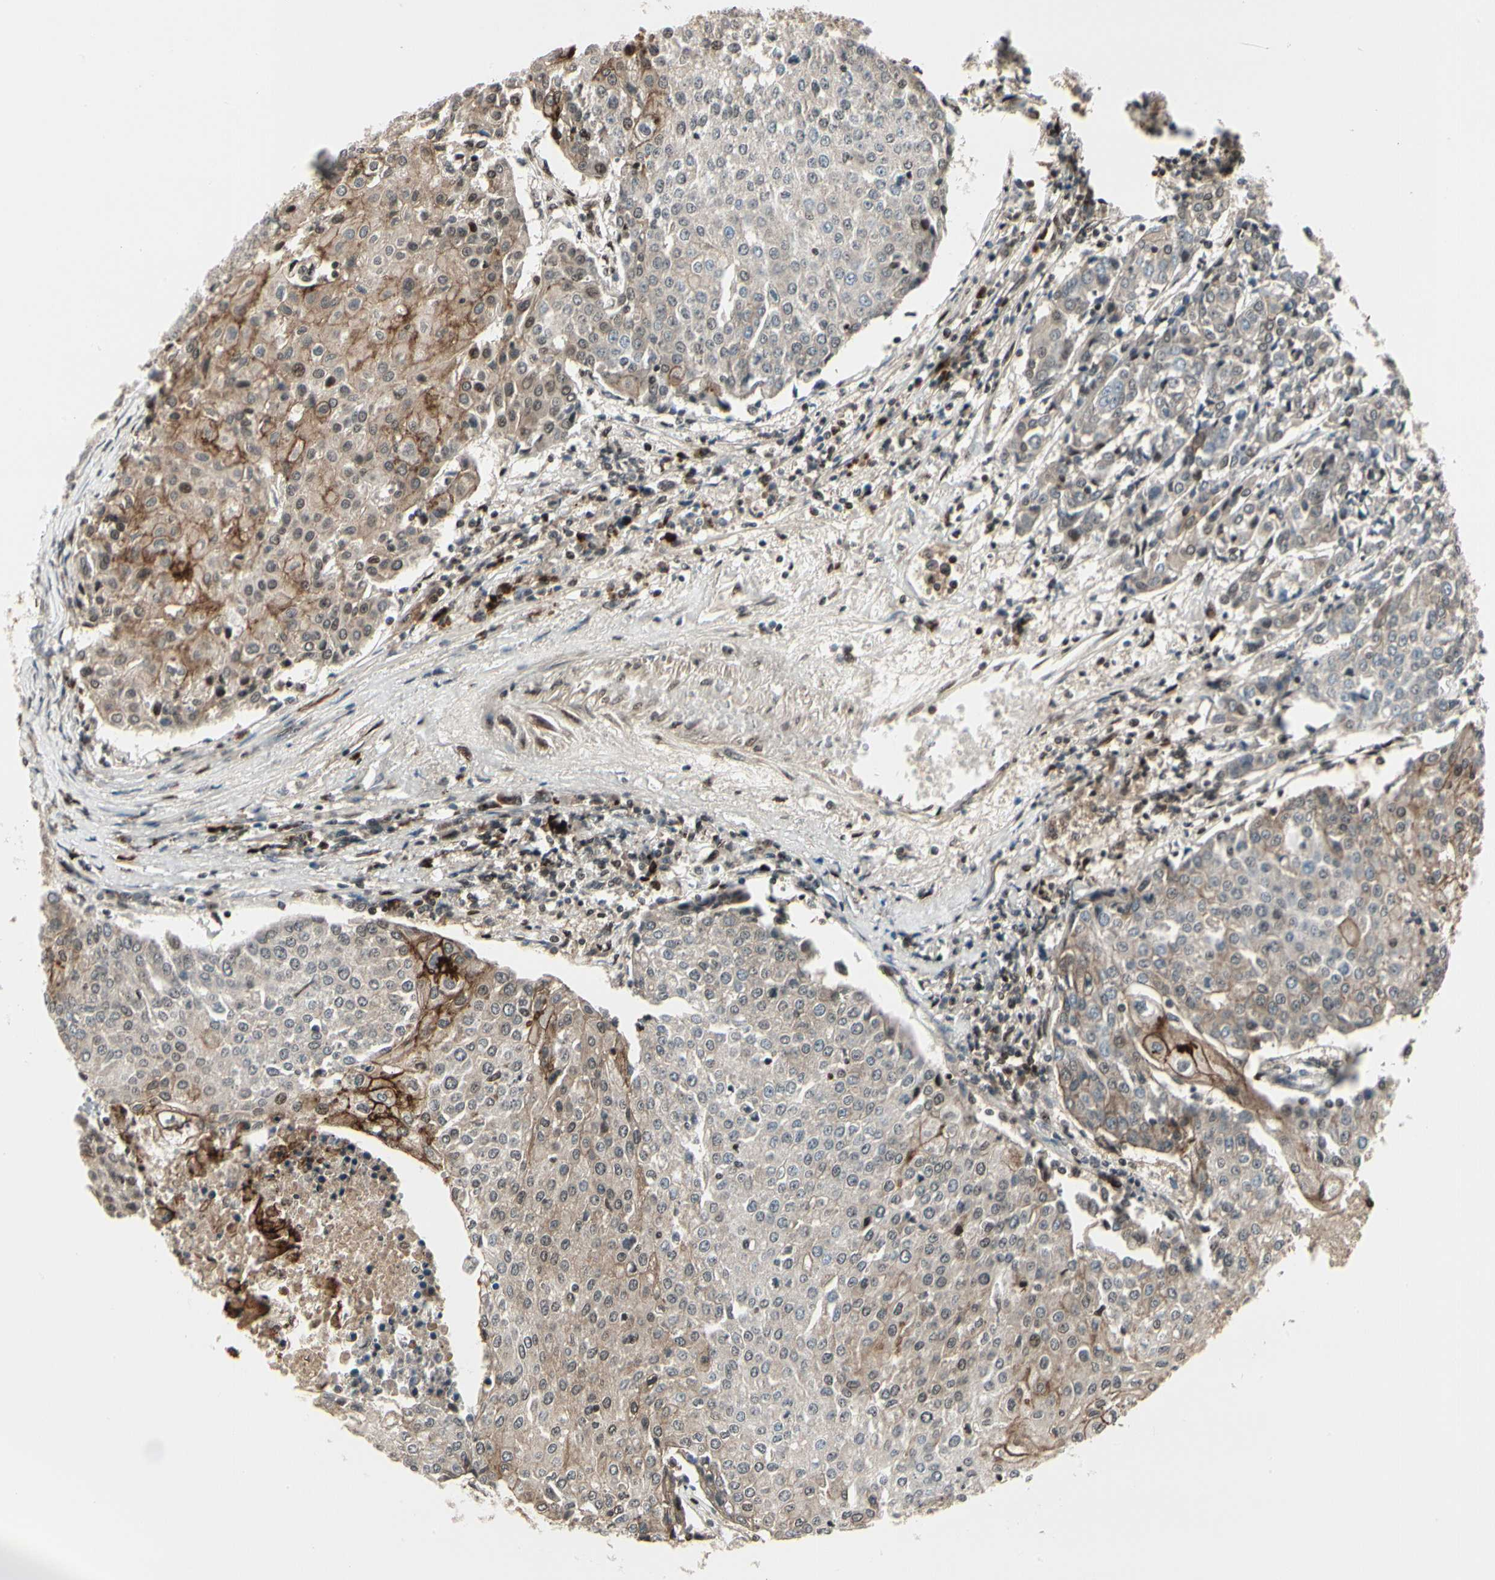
{"staining": {"intensity": "strong", "quantity": "<25%", "location": "cytoplasmic/membranous"}, "tissue": "urothelial cancer", "cell_type": "Tumor cells", "image_type": "cancer", "snomed": [{"axis": "morphology", "description": "Urothelial carcinoma, High grade"}, {"axis": "topography", "description": "Urinary bladder"}], "caption": "Tumor cells demonstrate medium levels of strong cytoplasmic/membranous staining in approximately <25% of cells in urothelial cancer.", "gene": "FOXJ2", "patient": {"sex": "female", "age": 85}}